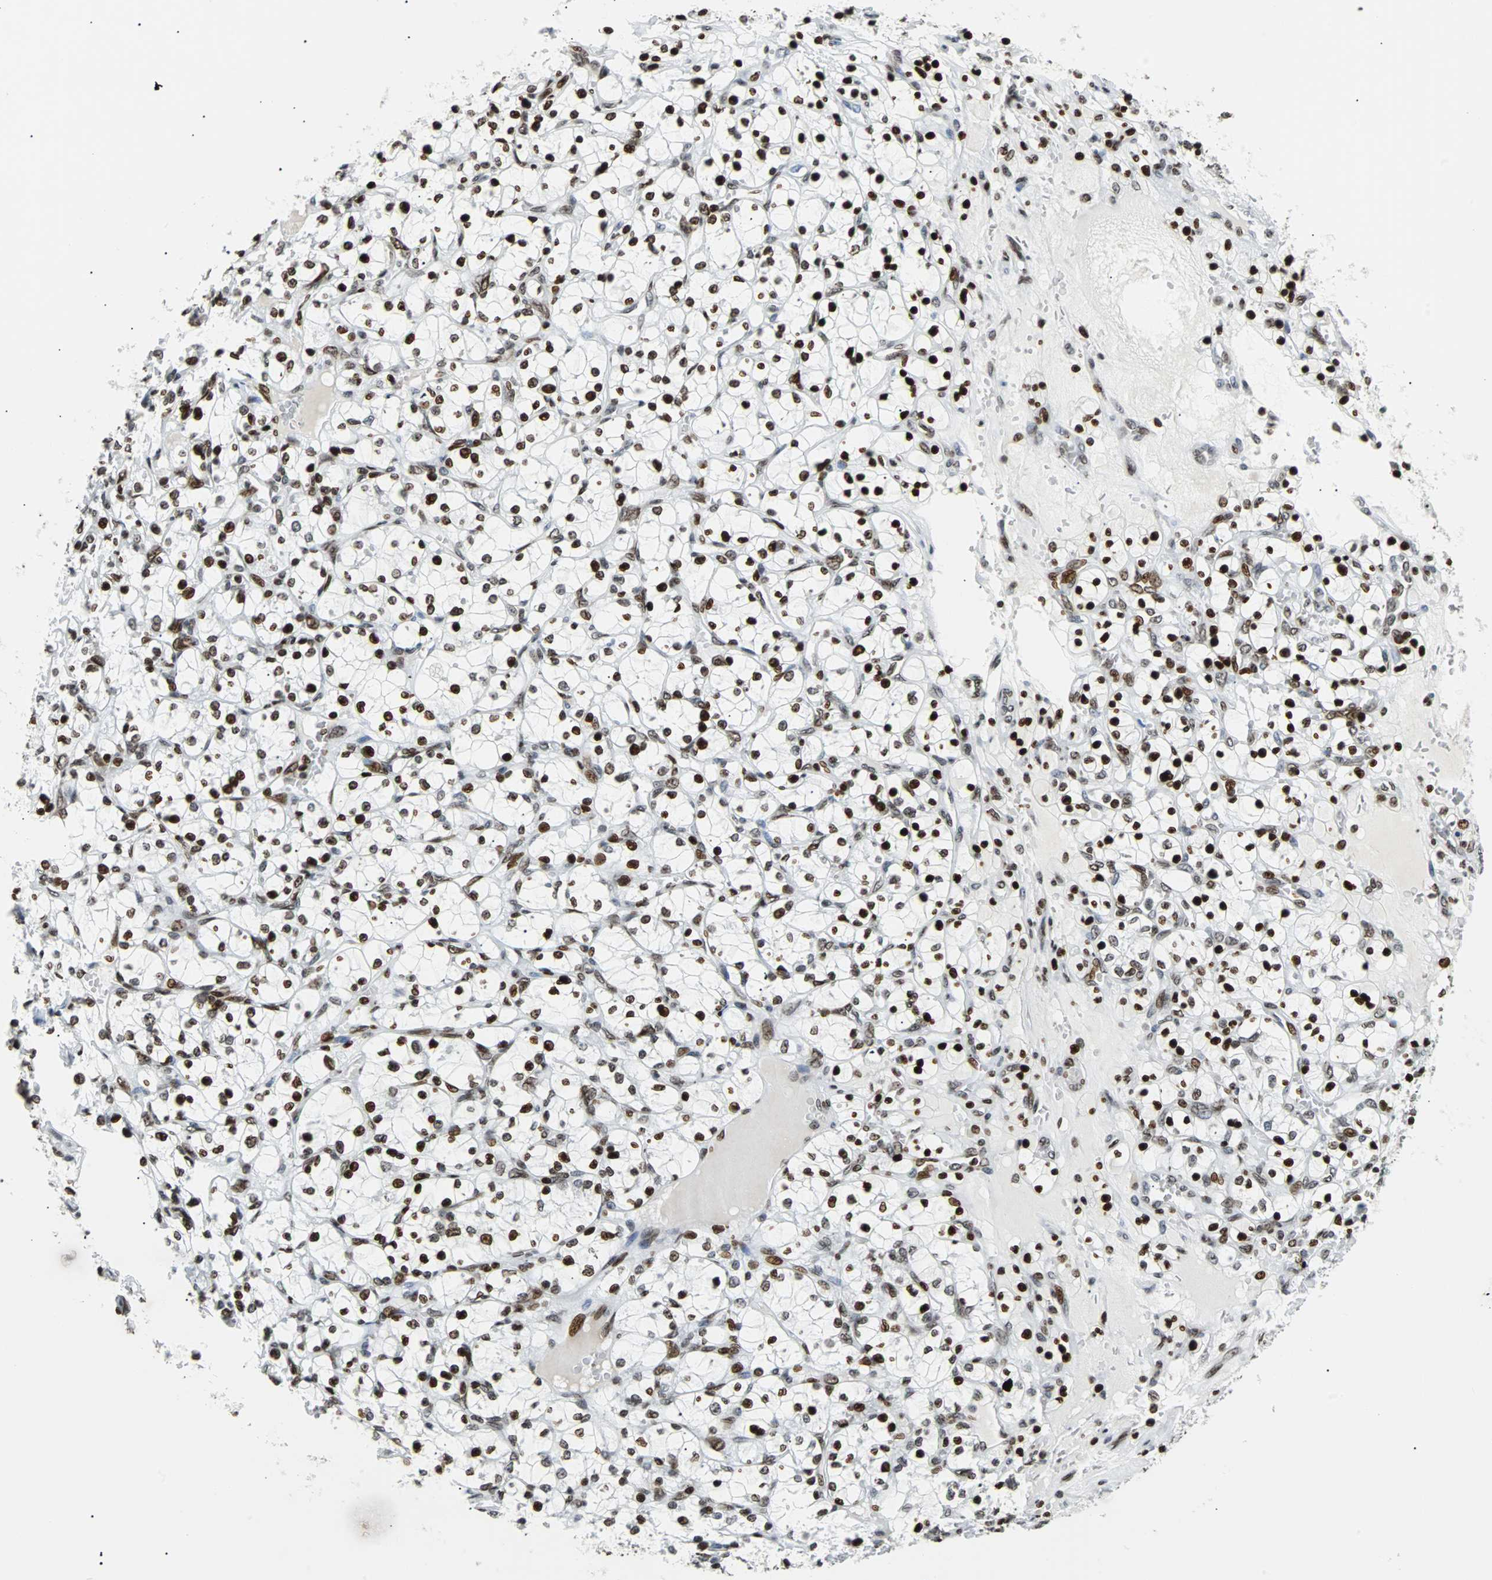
{"staining": {"intensity": "strong", "quantity": "<25%", "location": "nuclear"}, "tissue": "renal cancer", "cell_type": "Tumor cells", "image_type": "cancer", "snomed": [{"axis": "morphology", "description": "Adenocarcinoma, NOS"}, {"axis": "topography", "description": "Kidney"}], "caption": "Tumor cells demonstrate medium levels of strong nuclear positivity in about <25% of cells in human renal cancer (adenocarcinoma). Using DAB (brown) and hematoxylin (blue) stains, captured at high magnification using brightfield microscopy.", "gene": "ZNF131", "patient": {"sex": "female", "age": 69}}